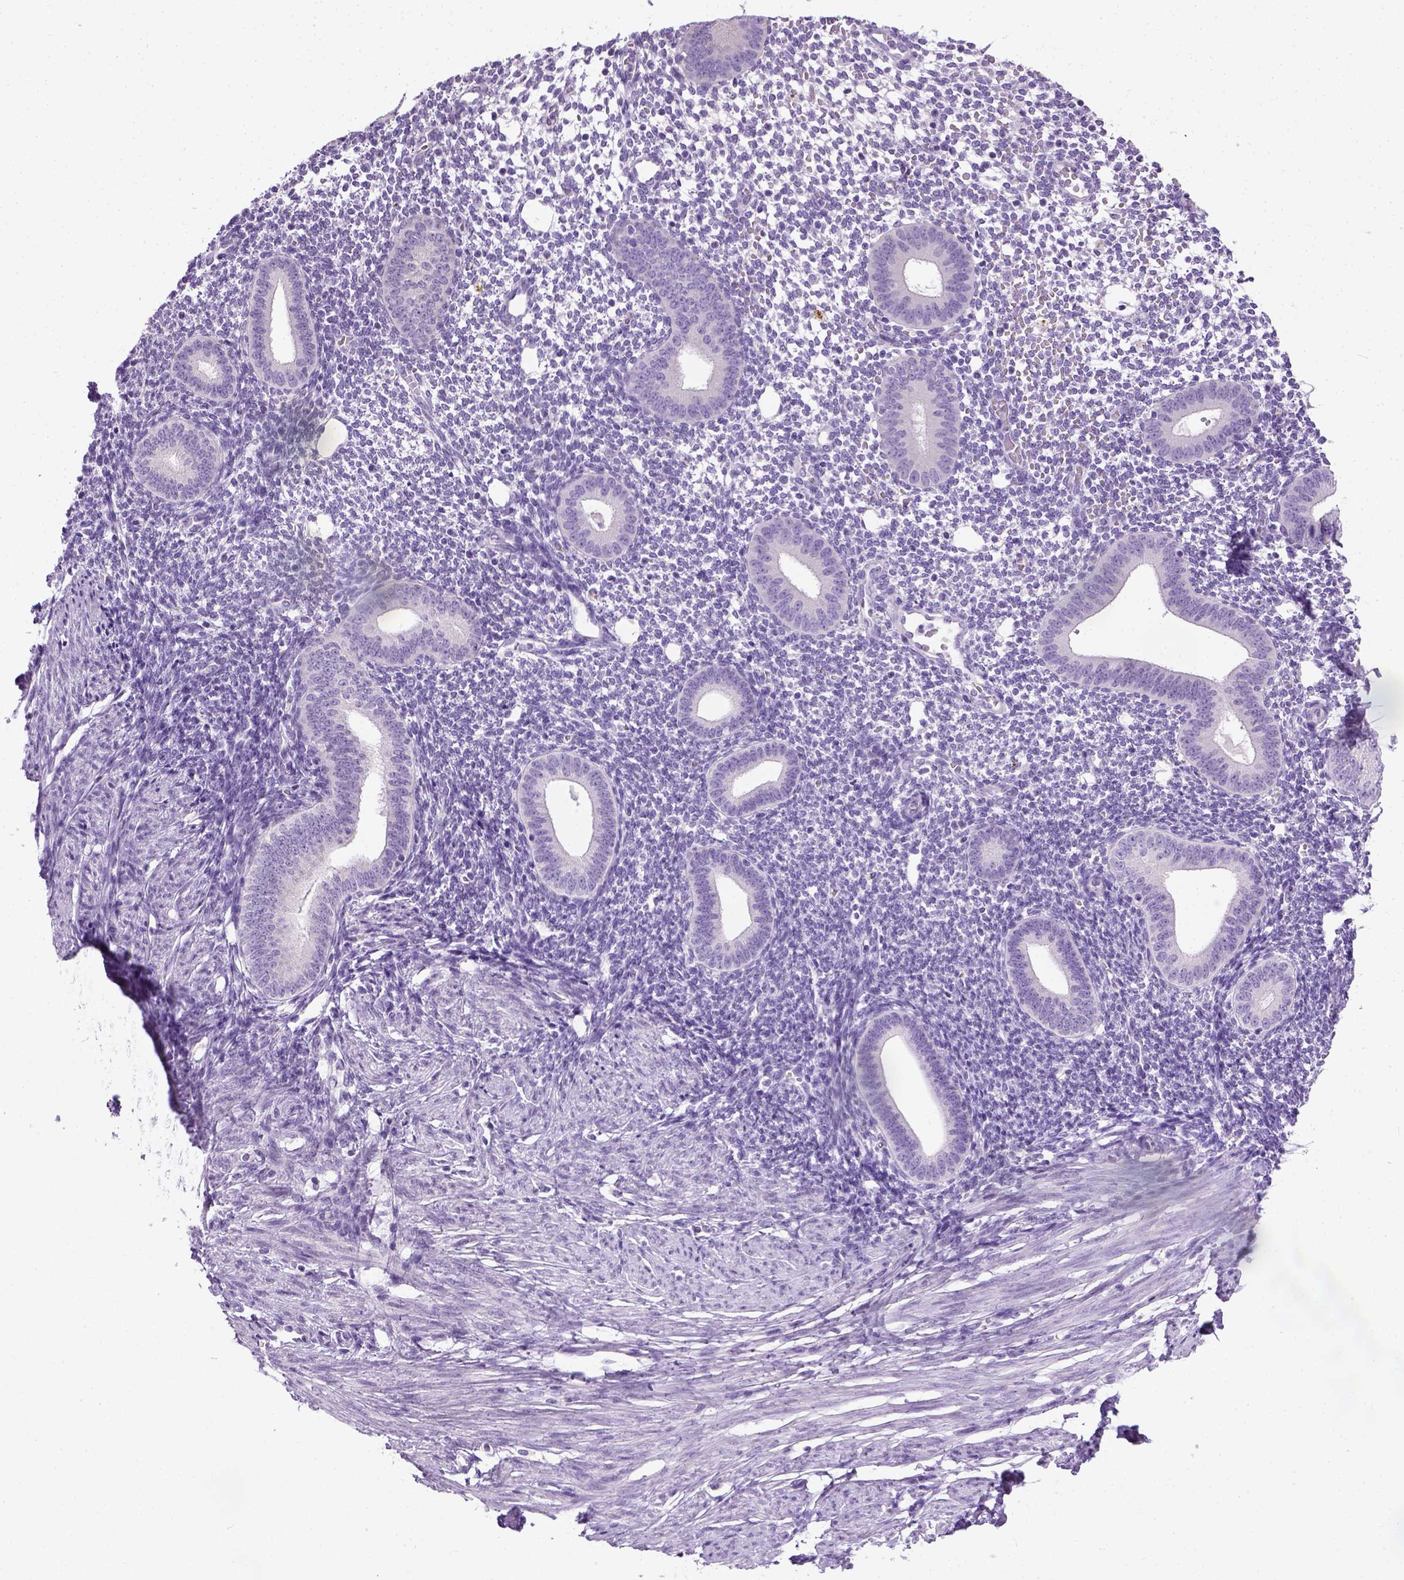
{"staining": {"intensity": "negative", "quantity": "none", "location": "none"}, "tissue": "endometrium", "cell_type": "Cells in endometrial stroma", "image_type": "normal", "snomed": [{"axis": "morphology", "description": "Normal tissue, NOS"}, {"axis": "topography", "description": "Endometrium"}], "caption": "Immunohistochemical staining of unremarkable endometrium demonstrates no significant expression in cells in endometrial stroma.", "gene": "CYP24A1", "patient": {"sex": "female", "age": 40}}